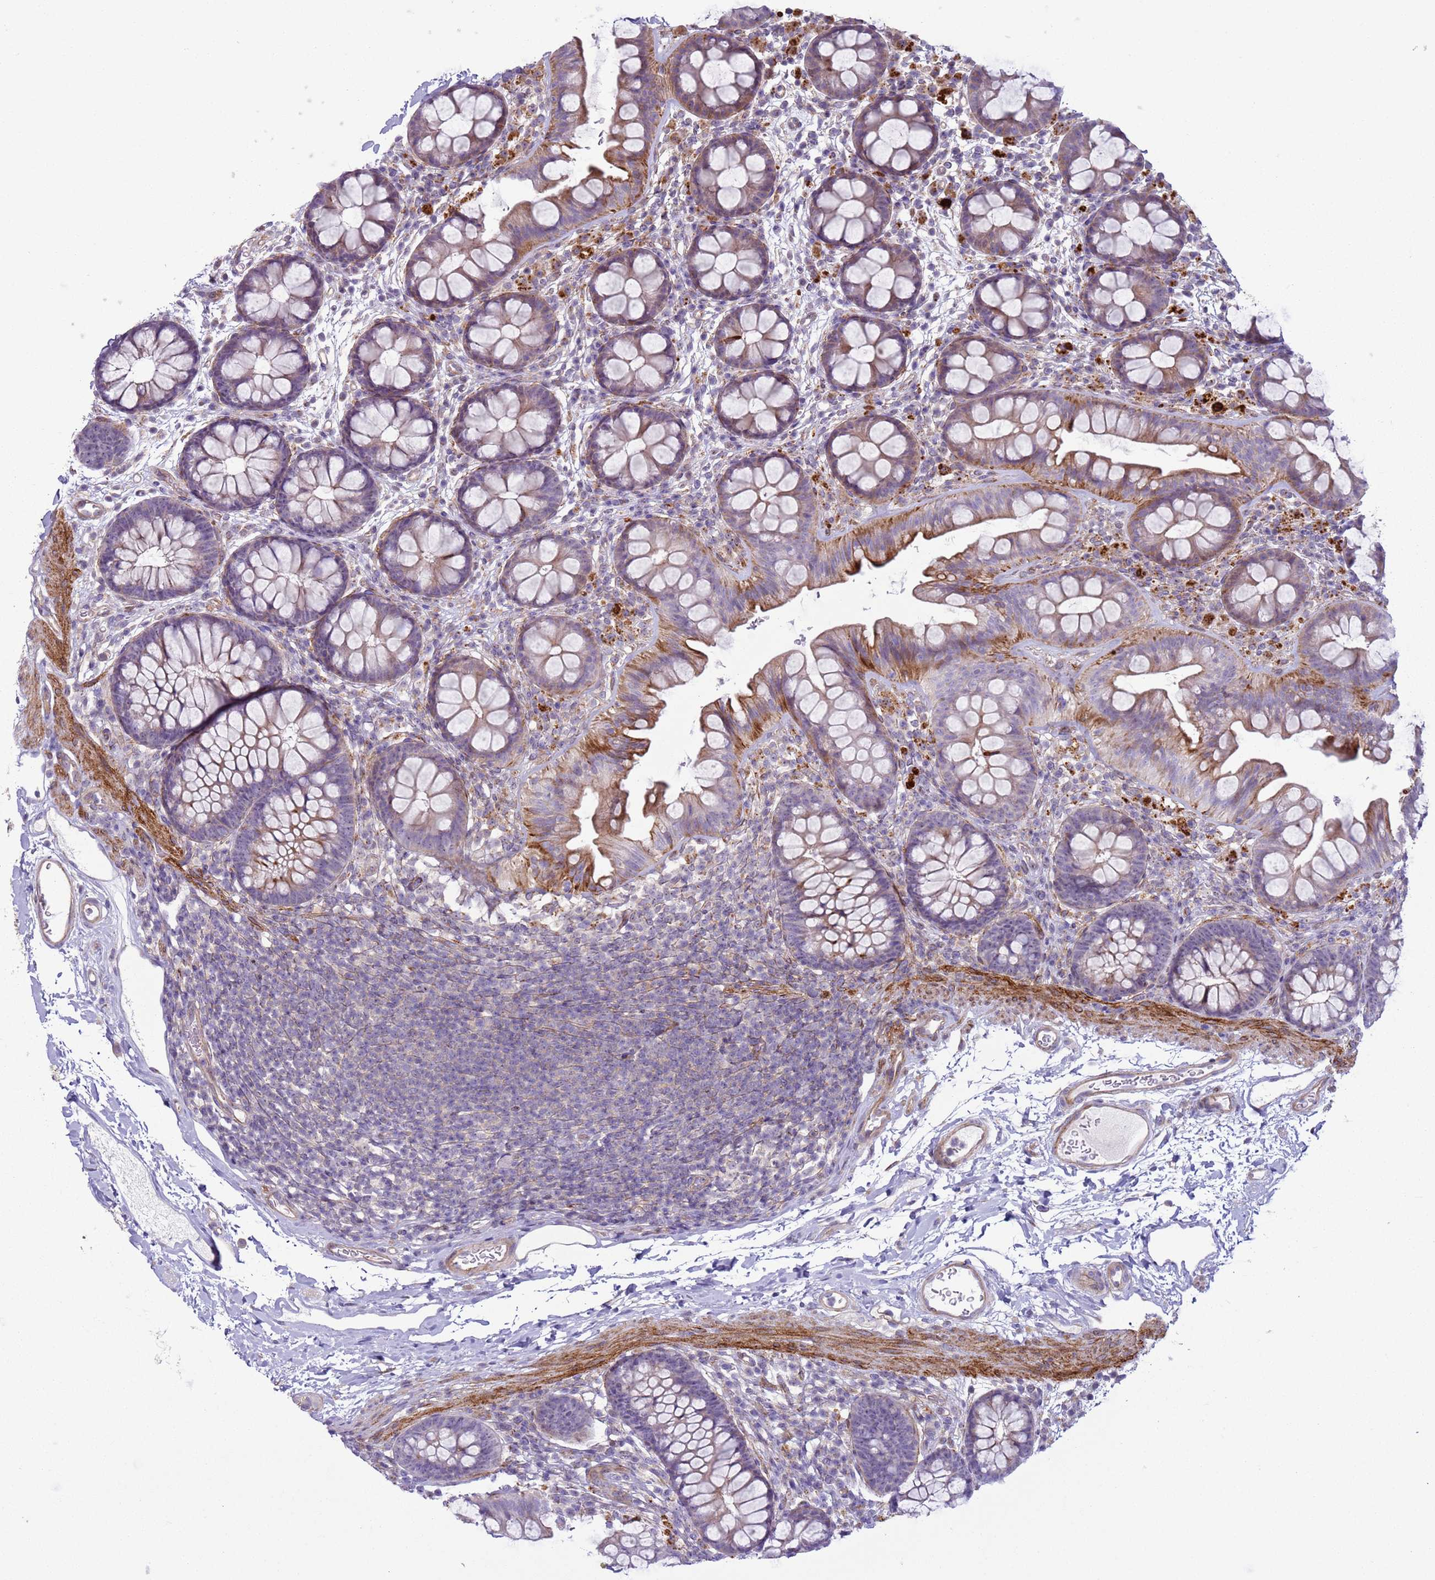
{"staining": {"intensity": "weak", "quantity": ">75%", "location": "cytoplasmic/membranous"}, "tissue": "colon", "cell_type": "Endothelial cells", "image_type": "normal", "snomed": [{"axis": "morphology", "description": "Normal tissue, NOS"}, {"axis": "topography", "description": "Colon"}], "caption": "A high-resolution histopathology image shows IHC staining of benign colon, which exhibits weak cytoplasmic/membranous positivity in approximately >75% of endothelial cells.", "gene": "HEATR1", "patient": {"sex": "female", "age": 62}}